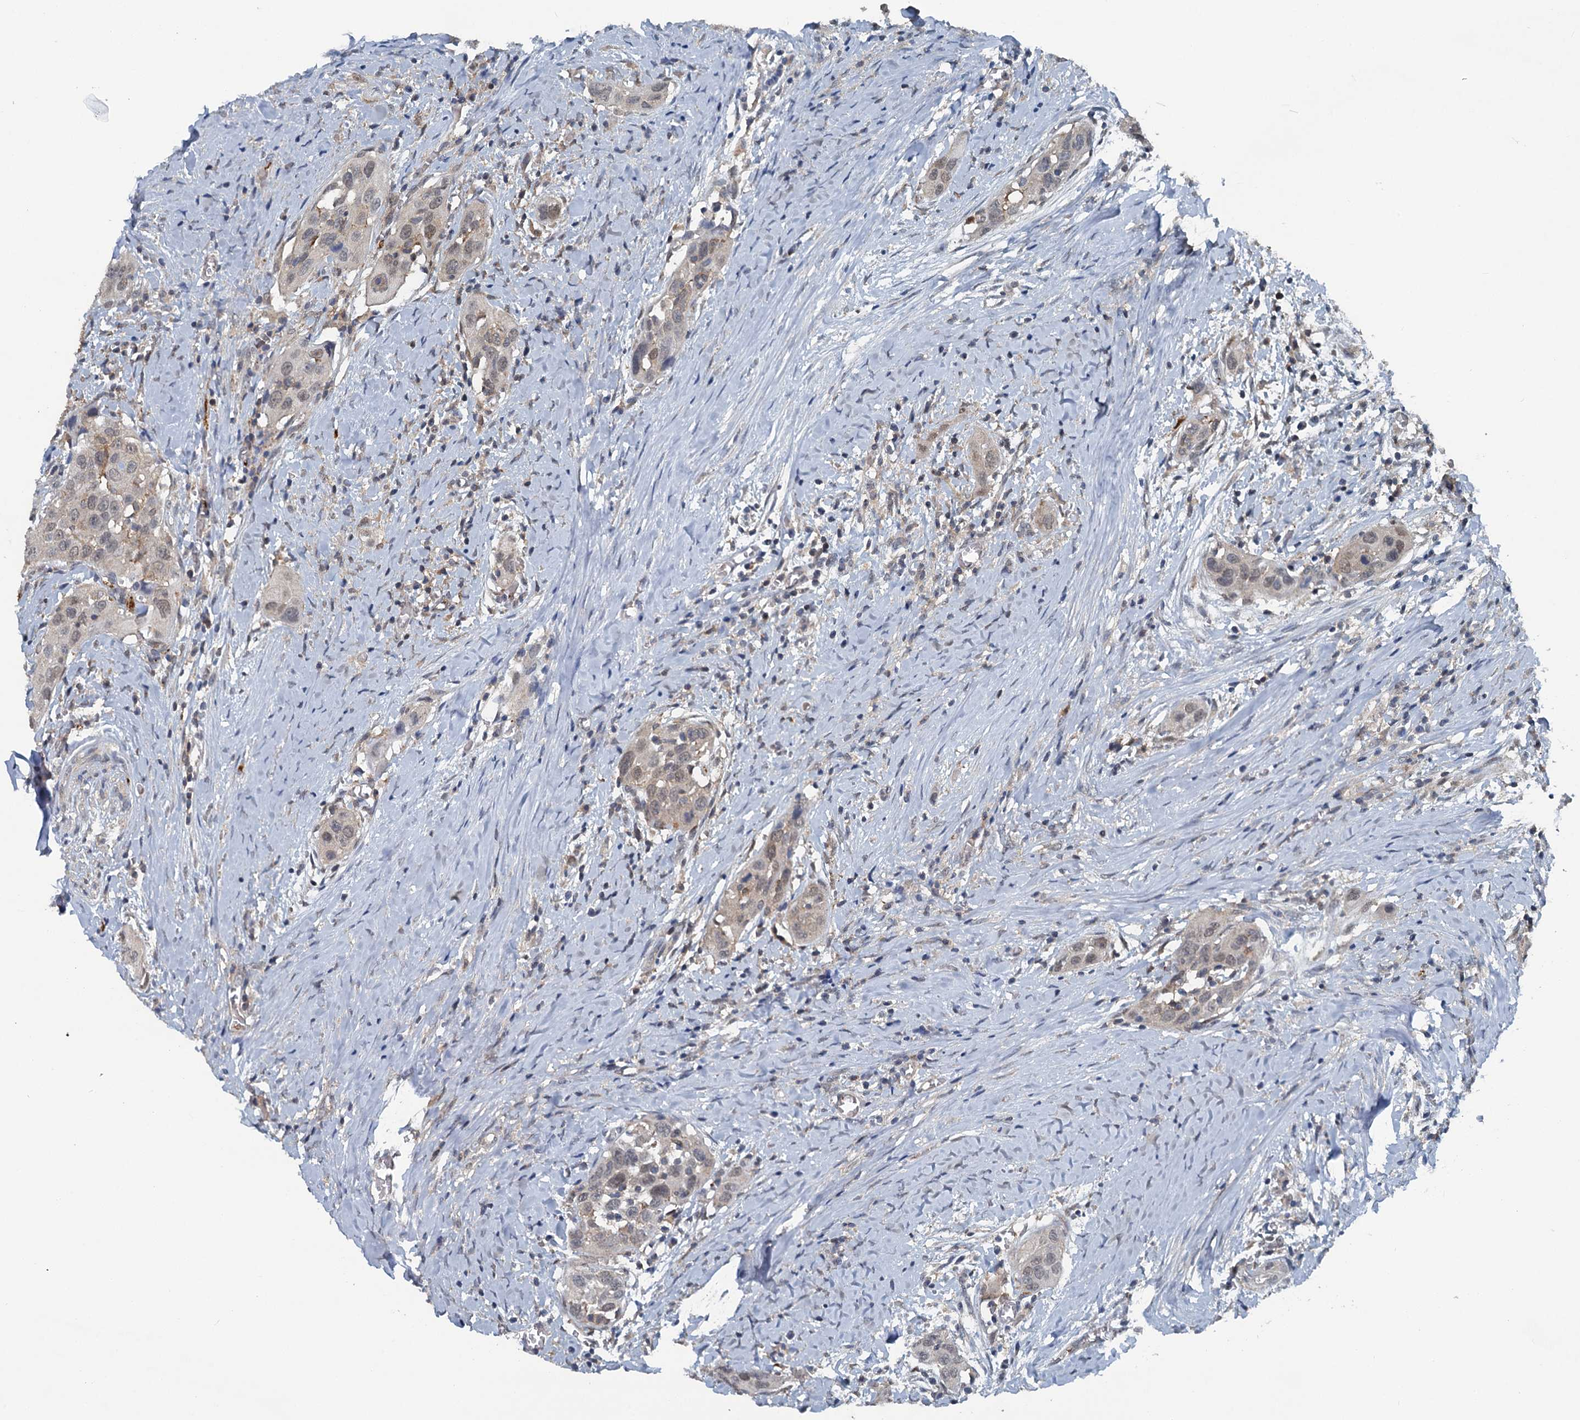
{"staining": {"intensity": "moderate", "quantity": "25%-75%", "location": "cytoplasmic/membranous,nuclear"}, "tissue": "head and neck cancer", "cell_type": "Tumor cells", "image_type": "cancer", "snomed": [{"axis": "morphology", "description": "Squamous cell carcinoma, NOS"}, {"axis": "topography", "description": "Oral tissue"}, {"axis": "topography", "description": "Head-Neck"}], "caption": "IHC of head and neck cancer shows medium levels of moderate cytoplasmic/membranous and nuclear staining in approximately 25%-75% of tumor cells.", "gene": "GCLM", "patient": {"sex": "female", "age": 50}}